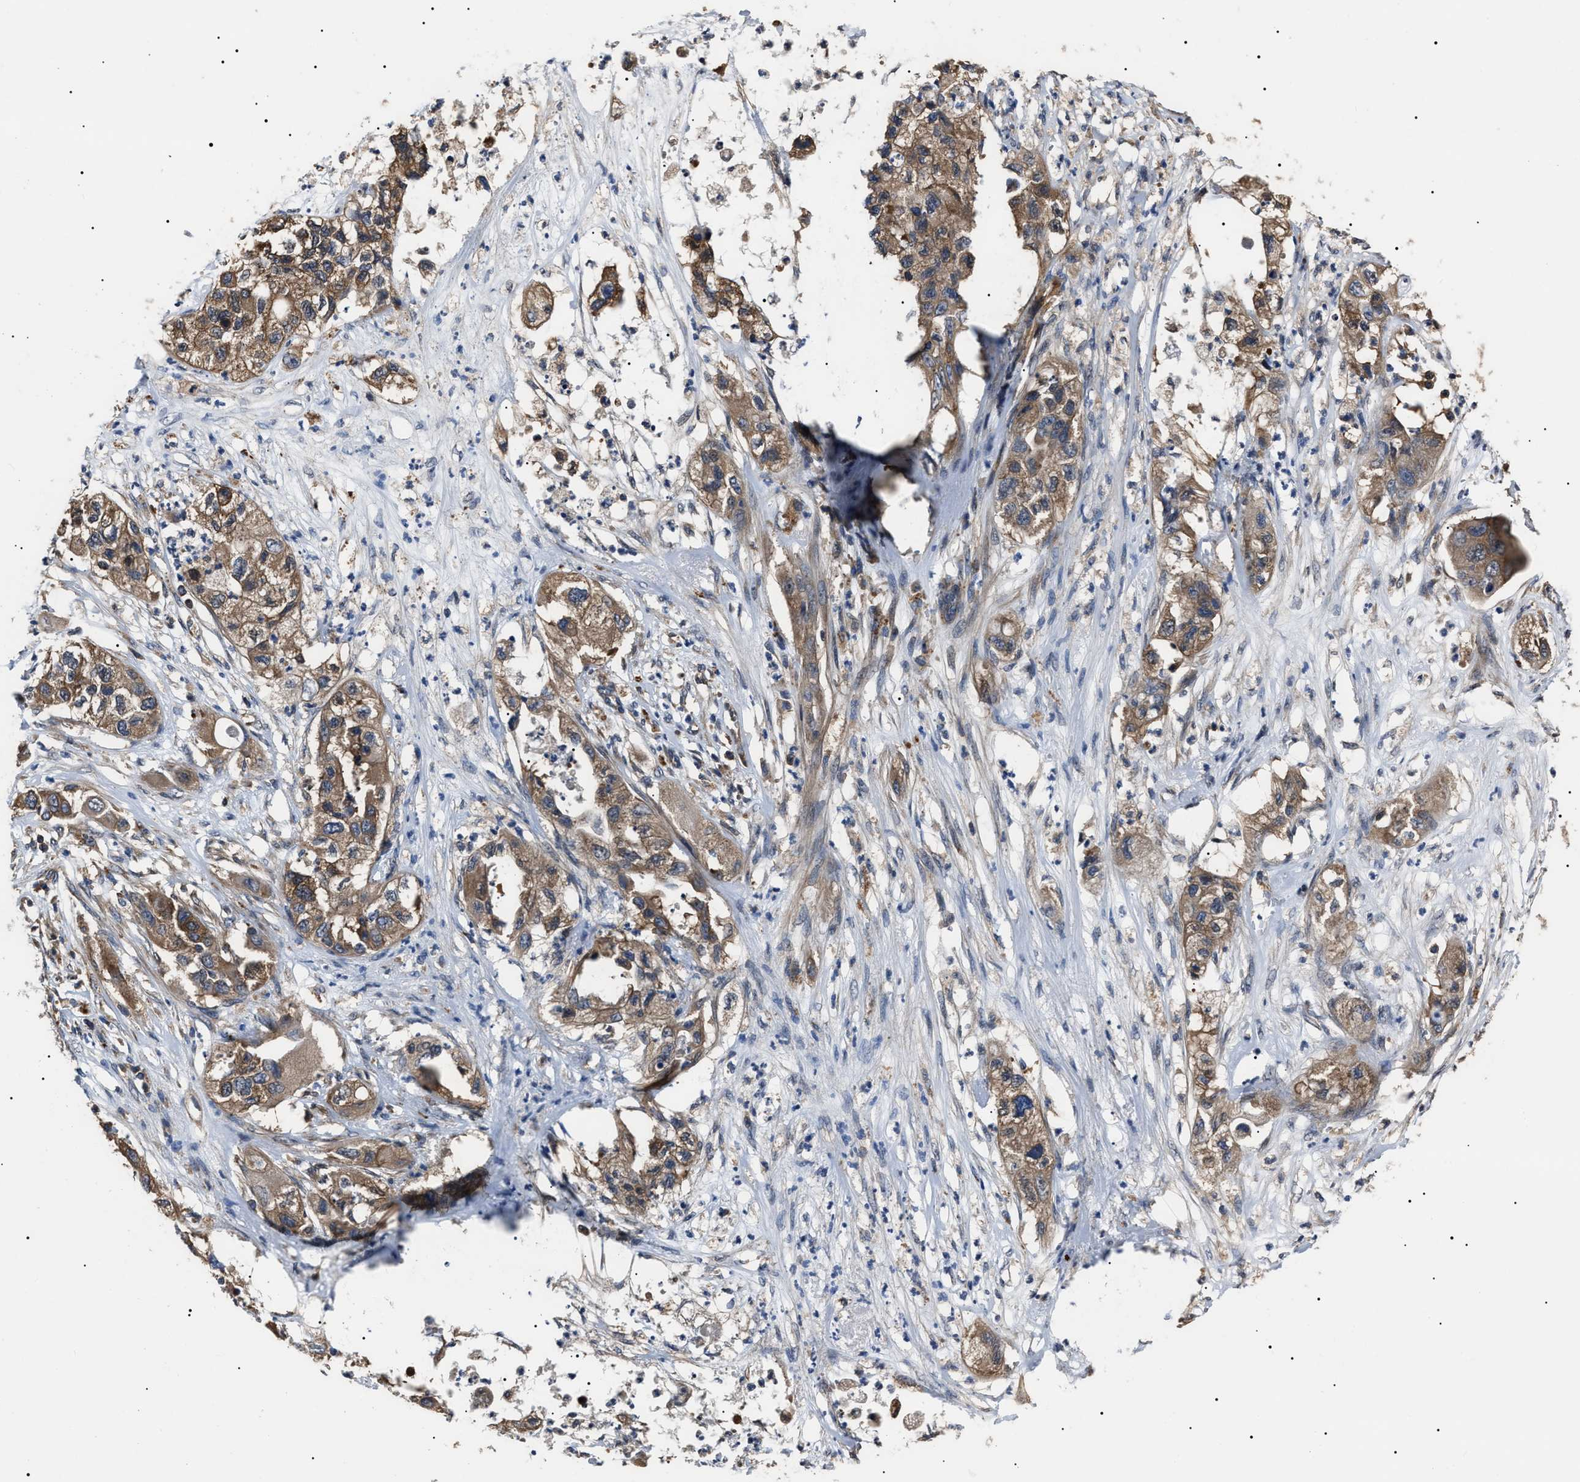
{"staining": {"intensity": "moderate", "quantity": ">75%", "location": "cytoplasmic/membranous"}, "tissue": "pancreatic cancer", "cell_type": "Tumor cells", "image_type": "cancer", "snomed": [{"axis": "morphology", "description": "Adenocarcinoma, NOS"}, {"axis": "topography", "description": "Pancreas"}], "caption": "This is a histology image of IHC staining of pancreatic cancer (adenocarcinoma), which shows moderate expression in the cytoplasmic/membranous of tumor cells.", "gene": "CCT8", "patient": {"sex": "female", "age": 78}}